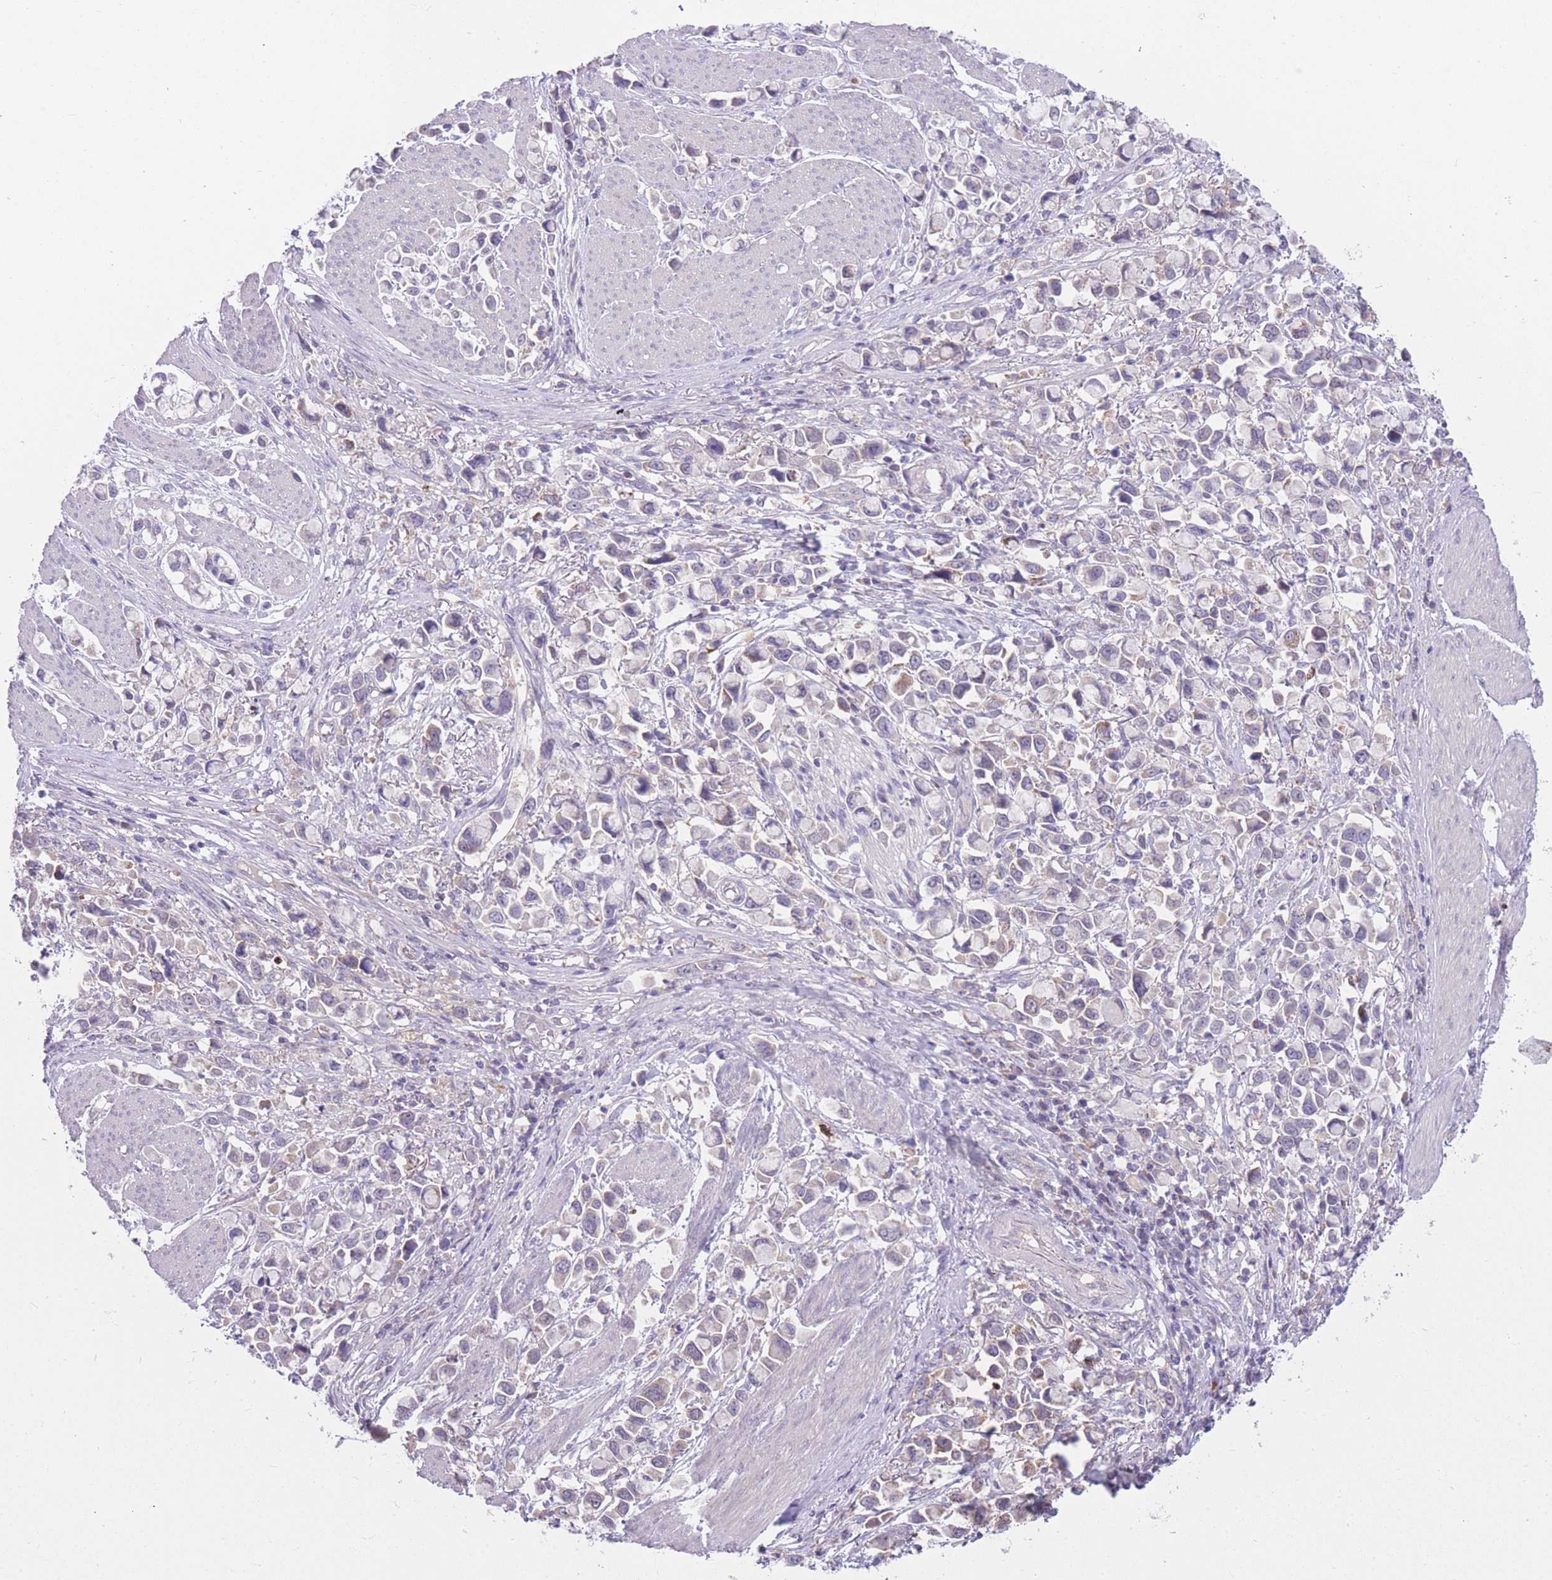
{"staining": {"intensity": "negative", "quantity": "none", "location": "none"}, "tissue": "stomach cancer", "cell_type": "Tumor cells", "image_type": "cancer", "snomed": [{"axis": "morphology", "description": "Adenocarcinoma, NOS"}, {"axis": "topography", "description": "Stomach"}], "caption": "DAB (3,3'-diaminobenzidine) immunohistochemical staining of human stomach cancer (adenocarcinoma) reveals no significant staining in tumor cells.", "gene": "CCT6B", "patient": {"sex": "female", "age": 81}}